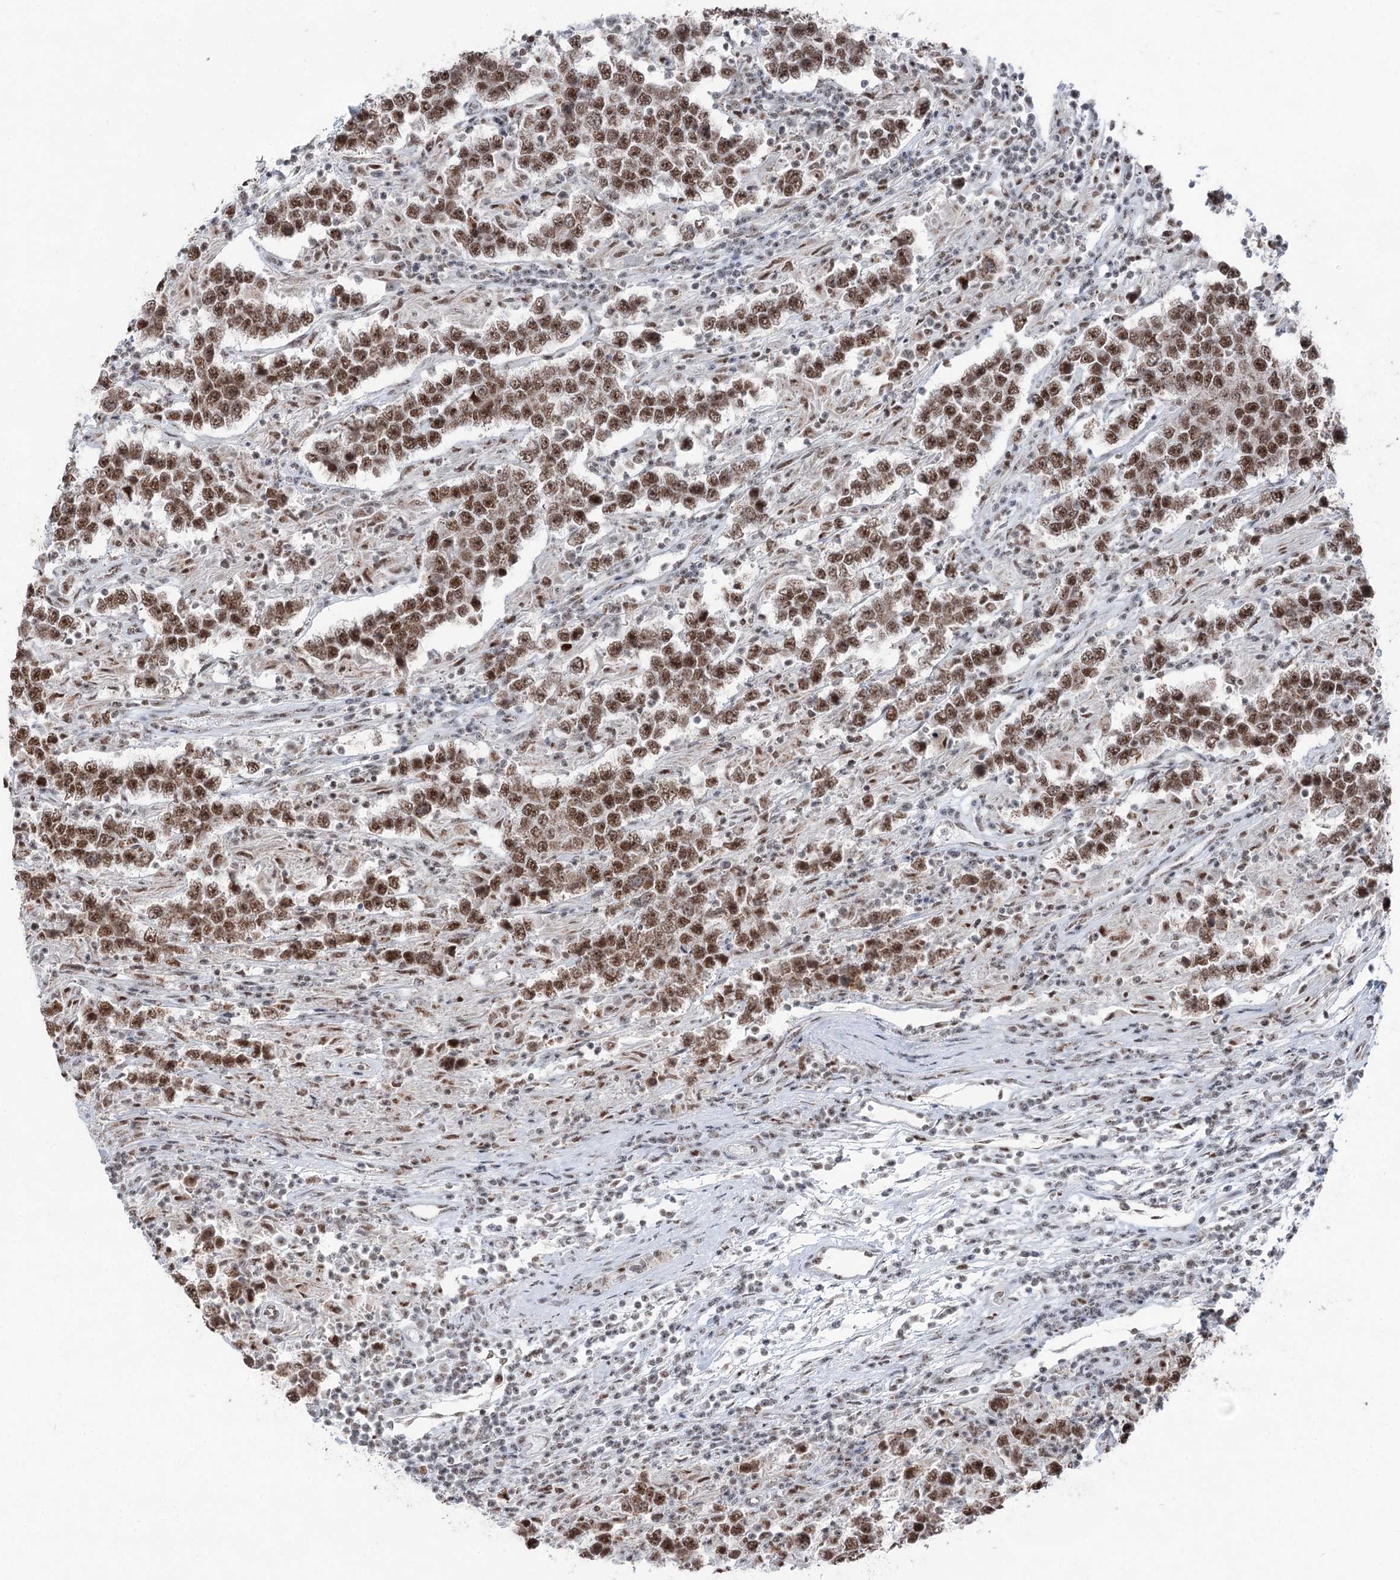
{"staining": {"intensity": "moderate", "quantity": ">75%", "location": "nuclear"}, "tissue": "testis cancer", "cell_type": "Tumor cells", "image_type": "cancer", "snomed": [{"axis": "morphology", "description": "Normal tissue, NOS"}, {"axis": "morphology", "description": "Urothelial carcinoma, High grade"}, {"axis": "morphology", "description": "Seminoma, NOS"}, {"axis": "morphology", "description": "Carcinoma, Embryonal, NOS"}, {"axis": "topography", "description": "Urinary bladder"}, {"axis": "topography", "description": "Testis"}], "caption": "Immunohistochemistry photomicrograph of neoplastic tissue: human seminoma (testis) stained using immunohistochemistry (IHC) reveals medium levels of moderate protein expression localized specifically in the nuclear of tumor cells, appearing as a nuclear brown color.", "gene": "ZCCHC8", "patient": {"sex": "male", "age": 41}}